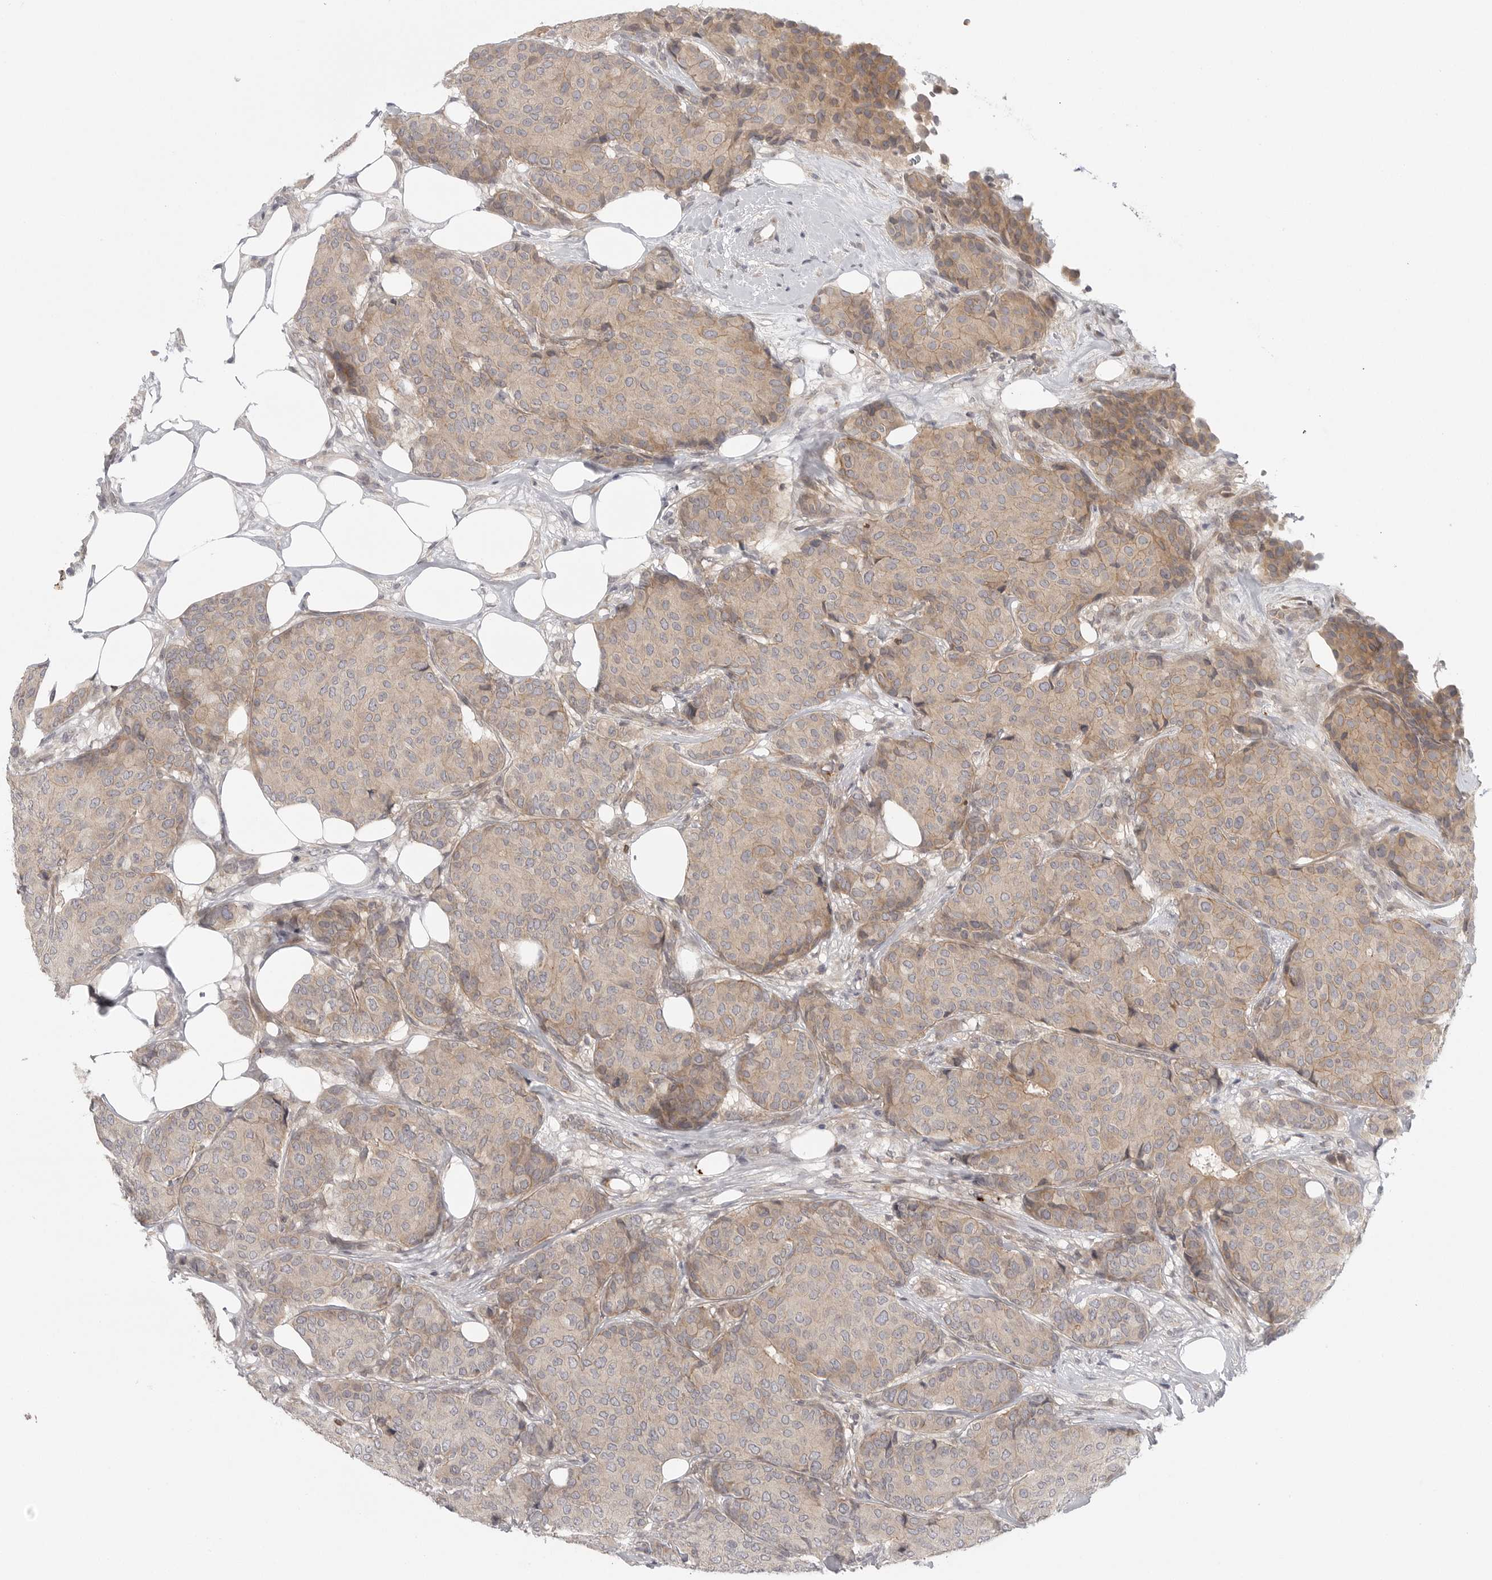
{"staining": {"intensity": "weak", "quantity": "25%-75%", "location": "cytoplasmic/membranous"}, "tissue": "breast cancer", "cell_type": "Tumor cells", "image_type": "cancer", "snomed": [{"axis": "morphology", "description": "Duct carcinoma"}, {"axis": "topography", "description": "Breast"}], "caption": "Protein staining reveals weak cytoplasmic/membranous staining in about 25%-75% of tumor cells in infiltrating ductal carcinoma (breast).", "gene": "CCPG1", "patient": {"sex": "female", "age": 75}}